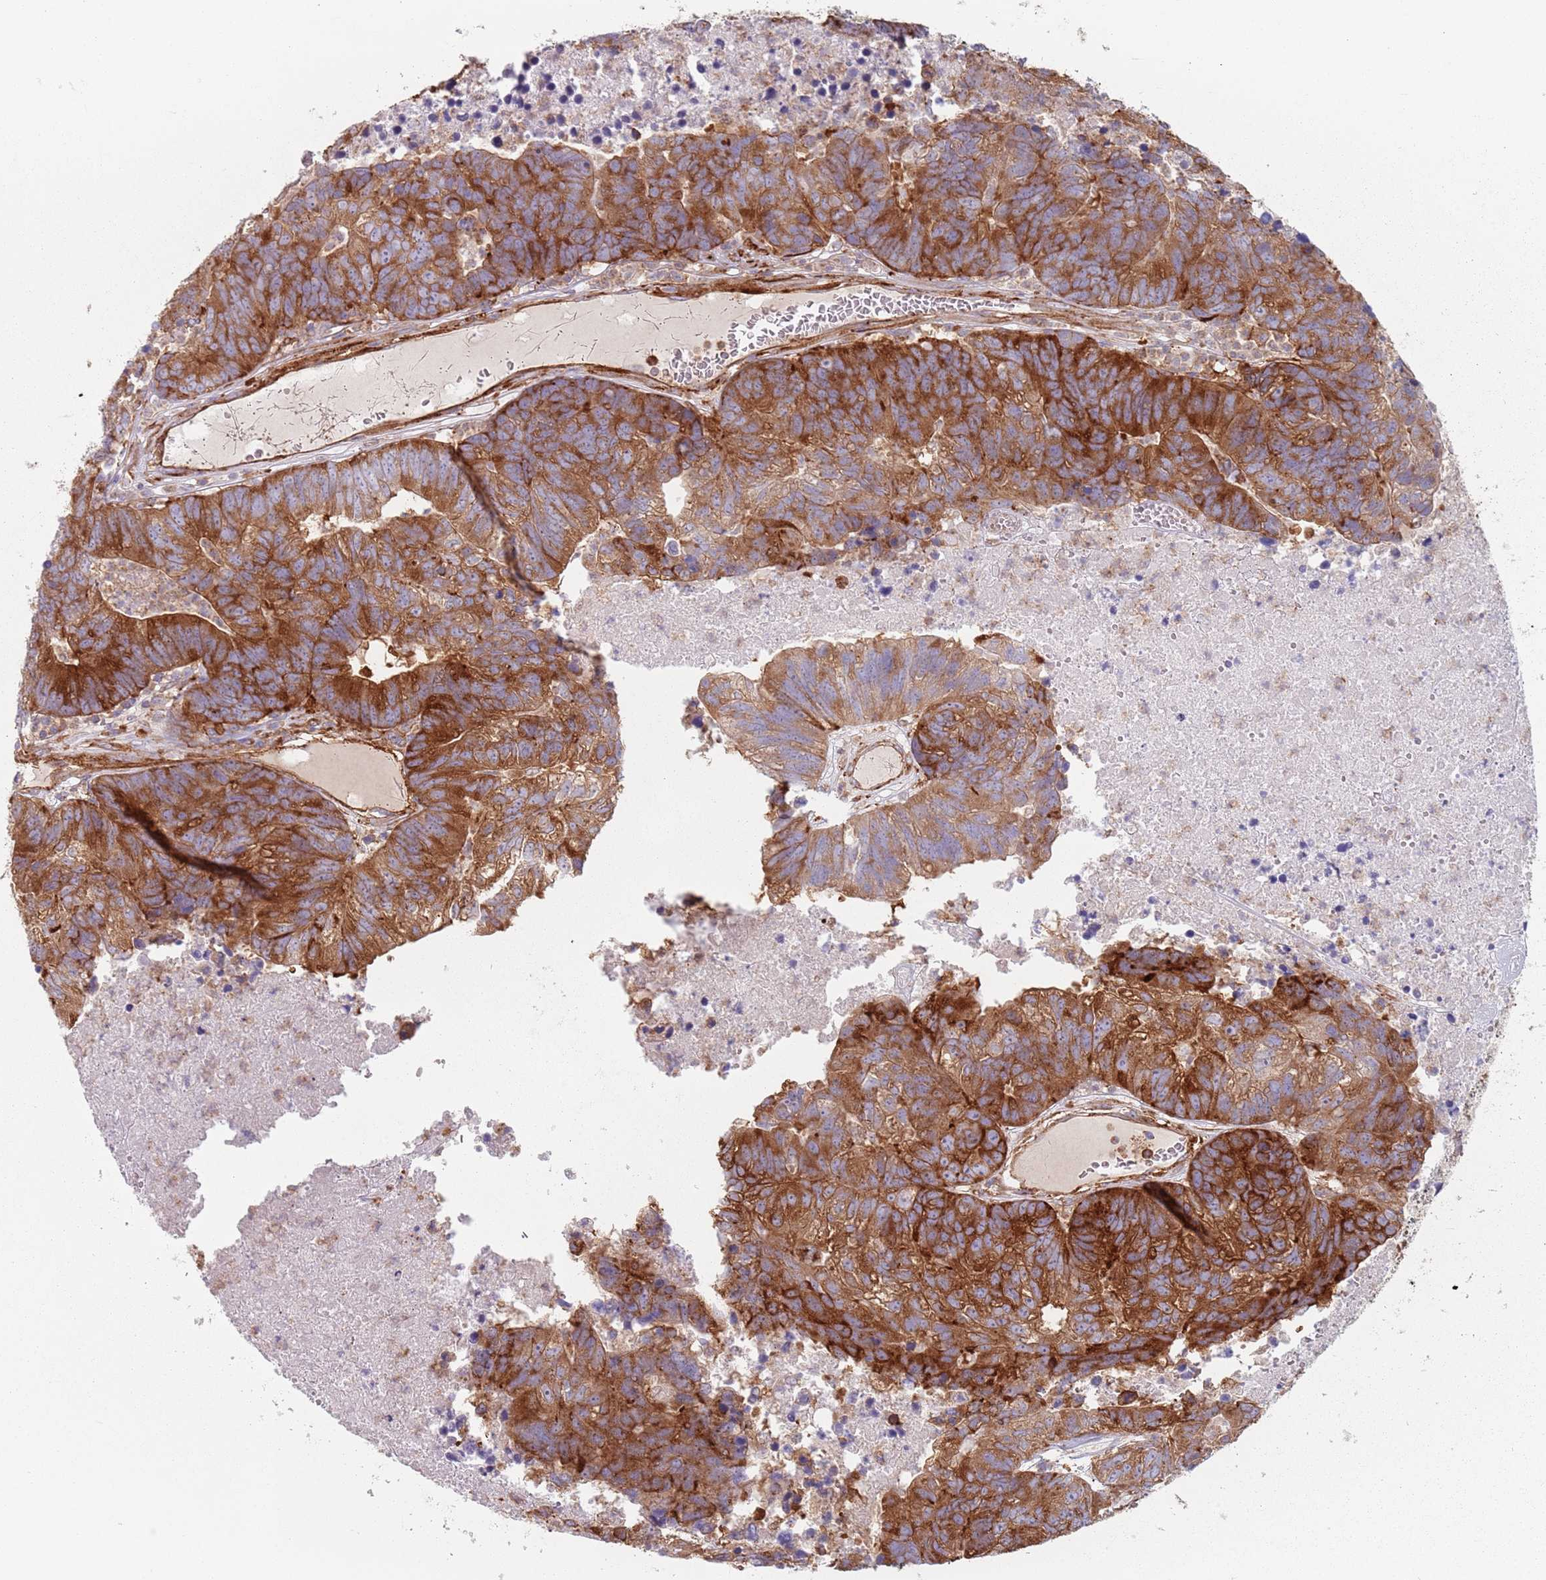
{"staining": {"intensity": "strong", "quantity": ">75%", "location": "cytoplasmic/membranous"}, "tissue": "colorectal cancer", "cell_type": "Tumor cells", "image_type": "cancer", "snomed": [{"axis": "morphology", "description": "Adenocarcinoma, NOS"}, {"axis": "topography", "description": "Colon"}], "caption": "Immunohistochemical staining of human colorectal cancer (adenocarcinoma) displays strong cytoplasmic/membranous protein positivity in about >75% of tumor cells.", "gene": "TPD52L2", "patient": {"sex": "female", "age": 48}}